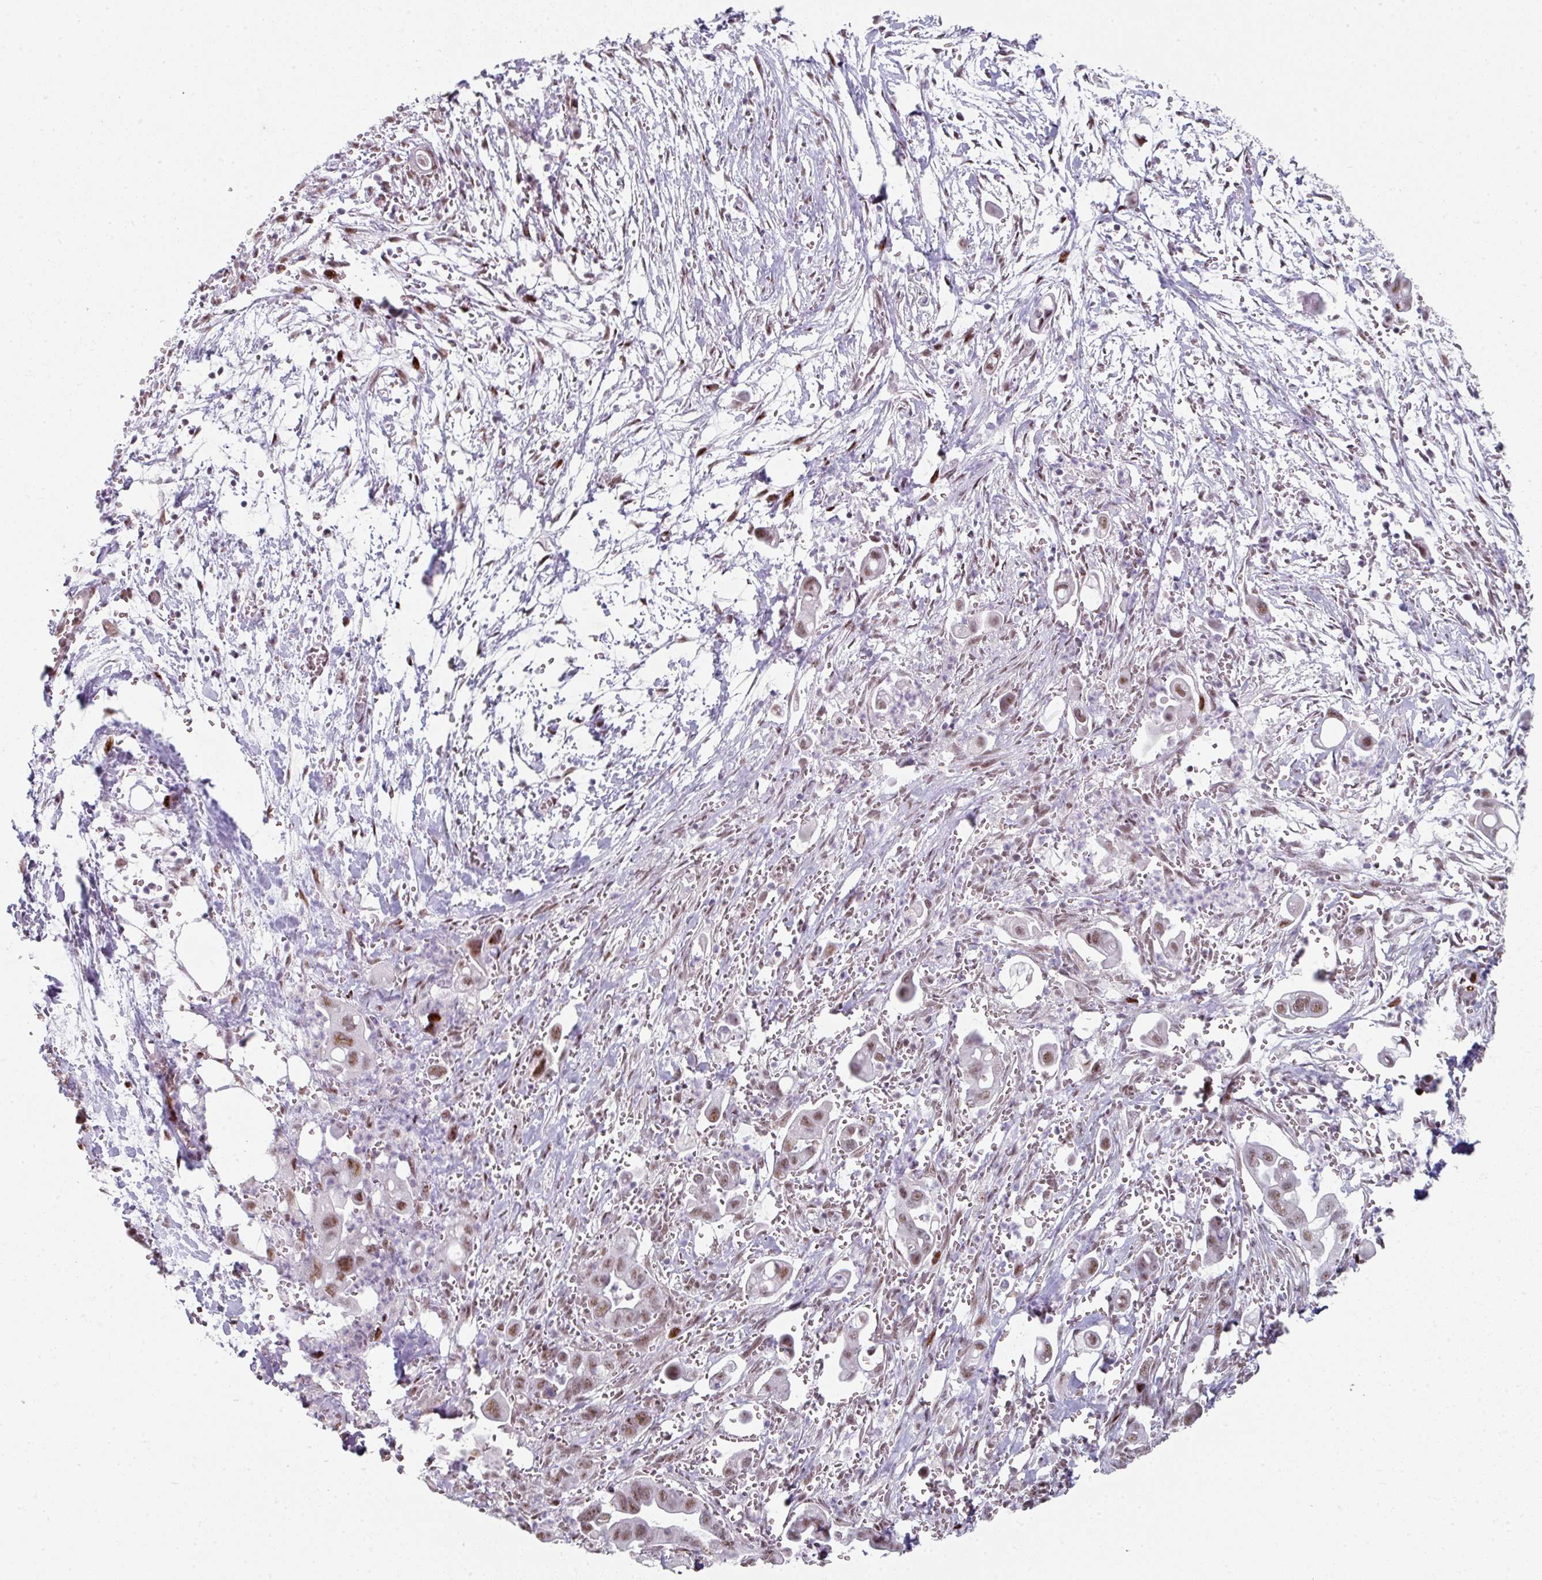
{"staining": {"intensity": "moderate", "quantity": ">75%", "location": "nuclear"}, "tissue": "pancreatic cancer", "cell_type": "Tumor cells", "image_type": "cancer", "snomed": [{"axis": "morphology", "description": "Adenocarcinoma, NOS"}, {"axis": "topography", "description": "Pancreas"}], "caption": "IHC histopathology image of neoplastic tissue: pancreatic adenocarcinoma stained using immunohistochemistry (IHC) displays medium levels of moderate protein expression localized specifically in the nuclear of tumor cells, appearing as a nuclear brown color.", "gene": "SF3B5", "patient": {"sex": "male", "age": 61}}